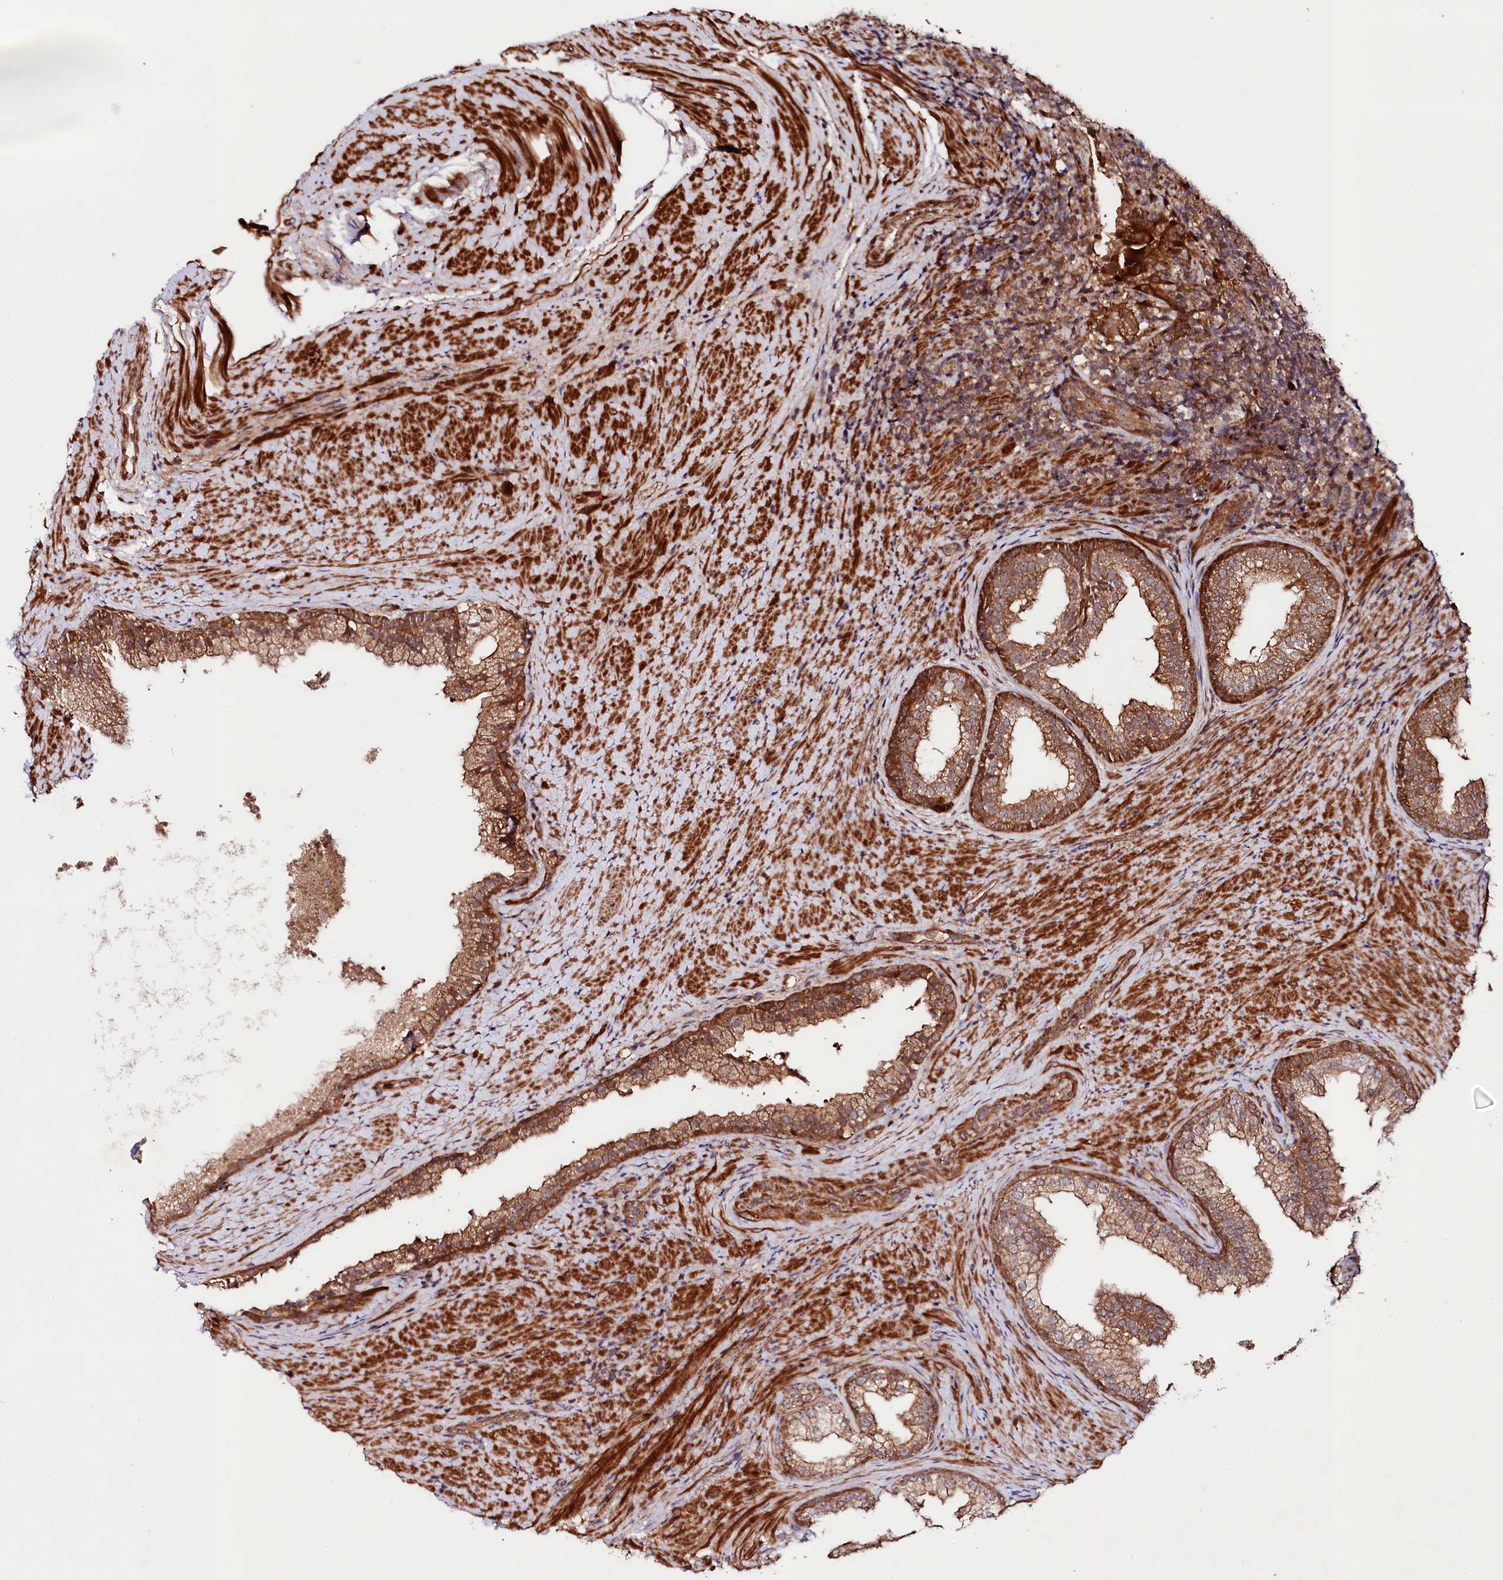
{"staining": {"intensity": "moderate", "quantity": ">75%", "location": "cytoplasmic/membranous"}, "tissue": "prostate", "cell_type": "Glandular cells", "image_type": "normal", "snomed": [{"axis": "morphology", "description": "Normal tissue, NOS"}, {"axis": "topography", "description": "Prostate"}], "caption": "This is an image of IHC staining of benign prostate, which shows moderate positivity in the cytoplasmic/membranous of glandular cells.", "gene": "NEDD1", "patient": {"sex": "male", "age": 76}}